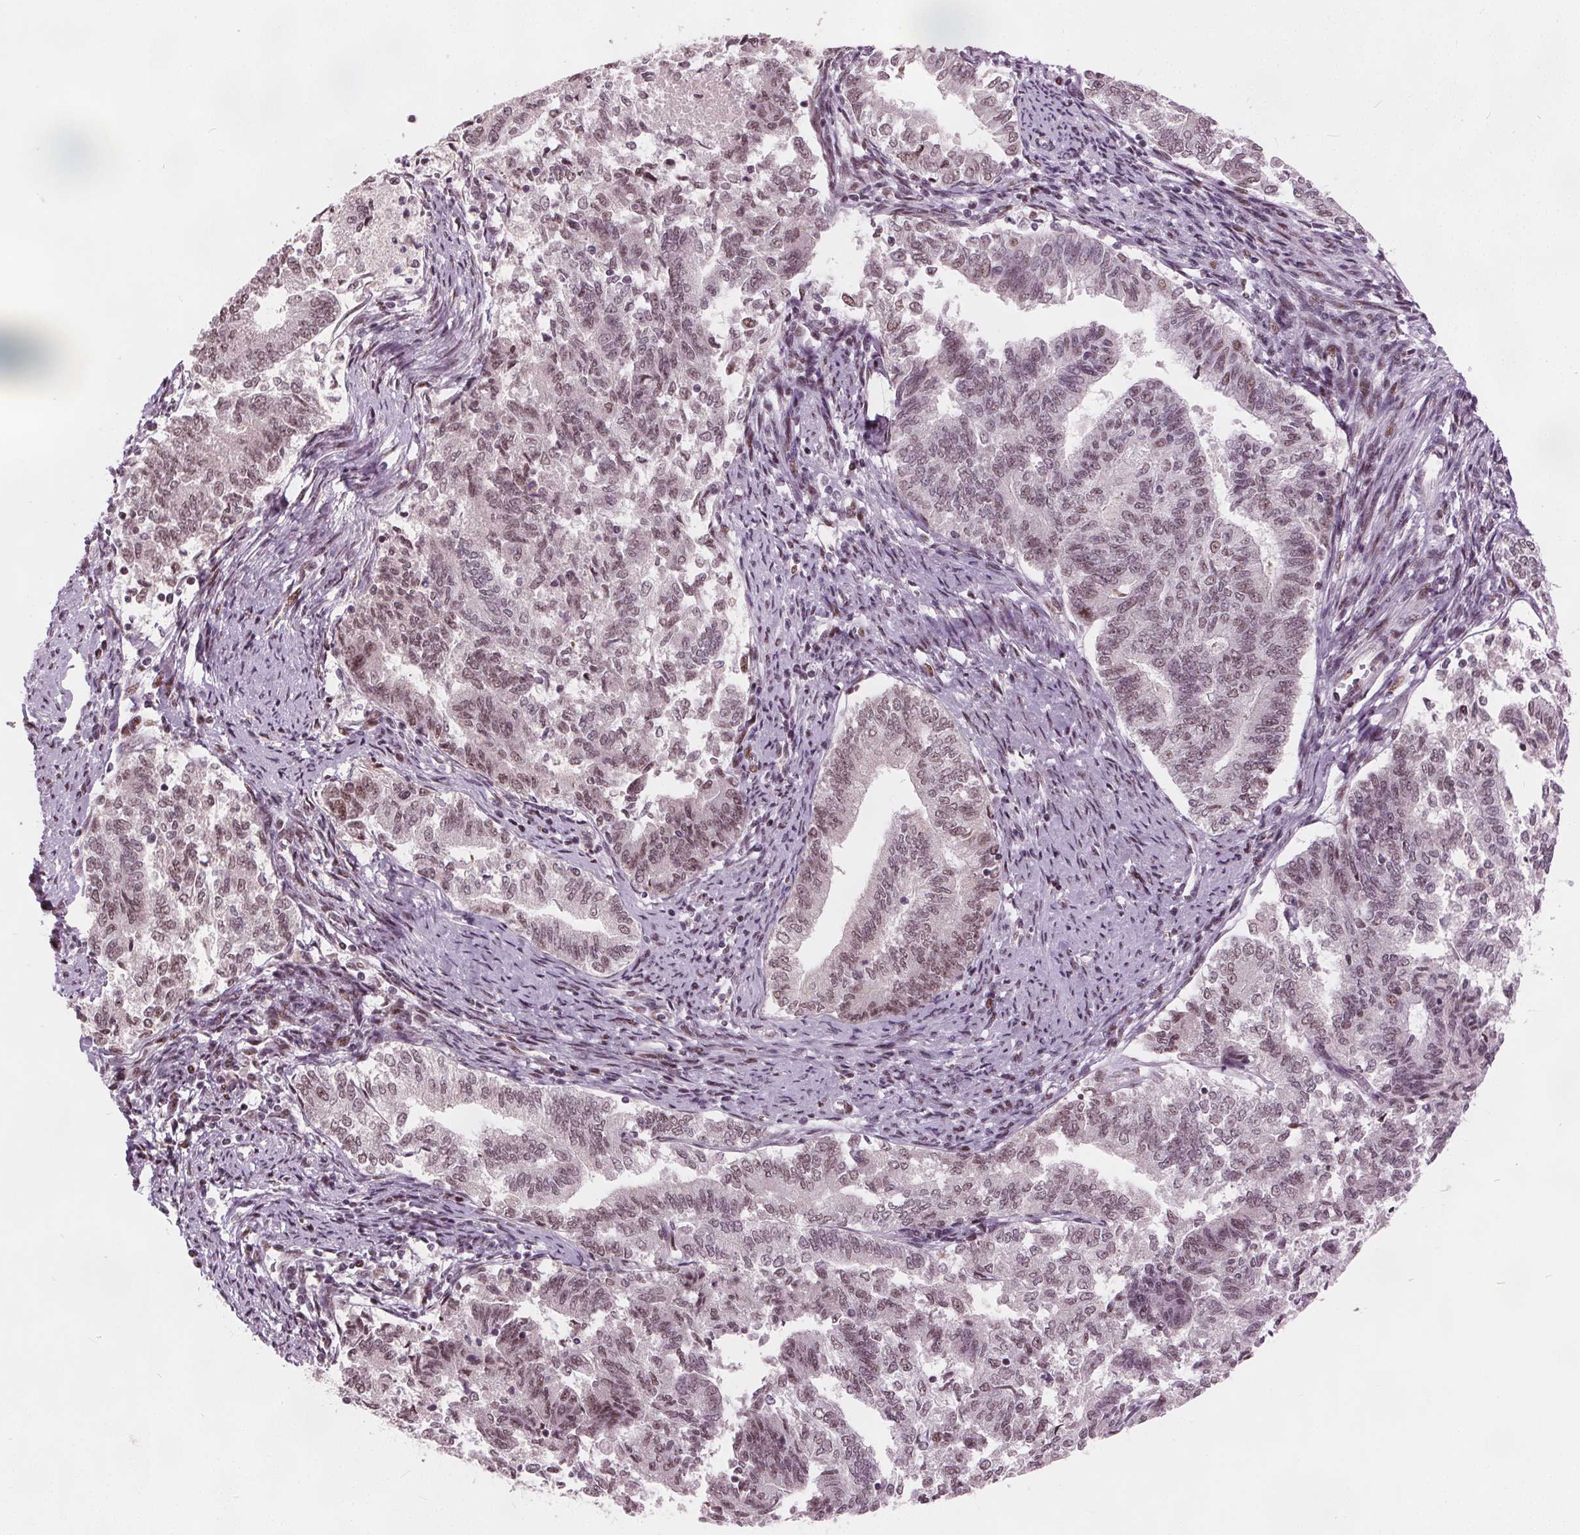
{"staining": {"intensity": "moderate", "quantity": ">75%", "location": "nuclear"}, "tissue": "endometrial cancer", "cell_type": "Tumor cells", "image_type": "cancer", "snomed": [{"axis": "morphology", "description": "Adenocarcinoma, NOS"}, {"axis": "topography", "description": "Endometrium"}], "caption": "Immunohistochemistry histopathology image of endometrial cancer (adenocarcinoma) stained for a protein (brown), which reveals medium levels of moderate nuclear positivity in approximately >75% of tumor cells.", "gene": "TTC34", "patient": {"sex": "female", "age": 65}}